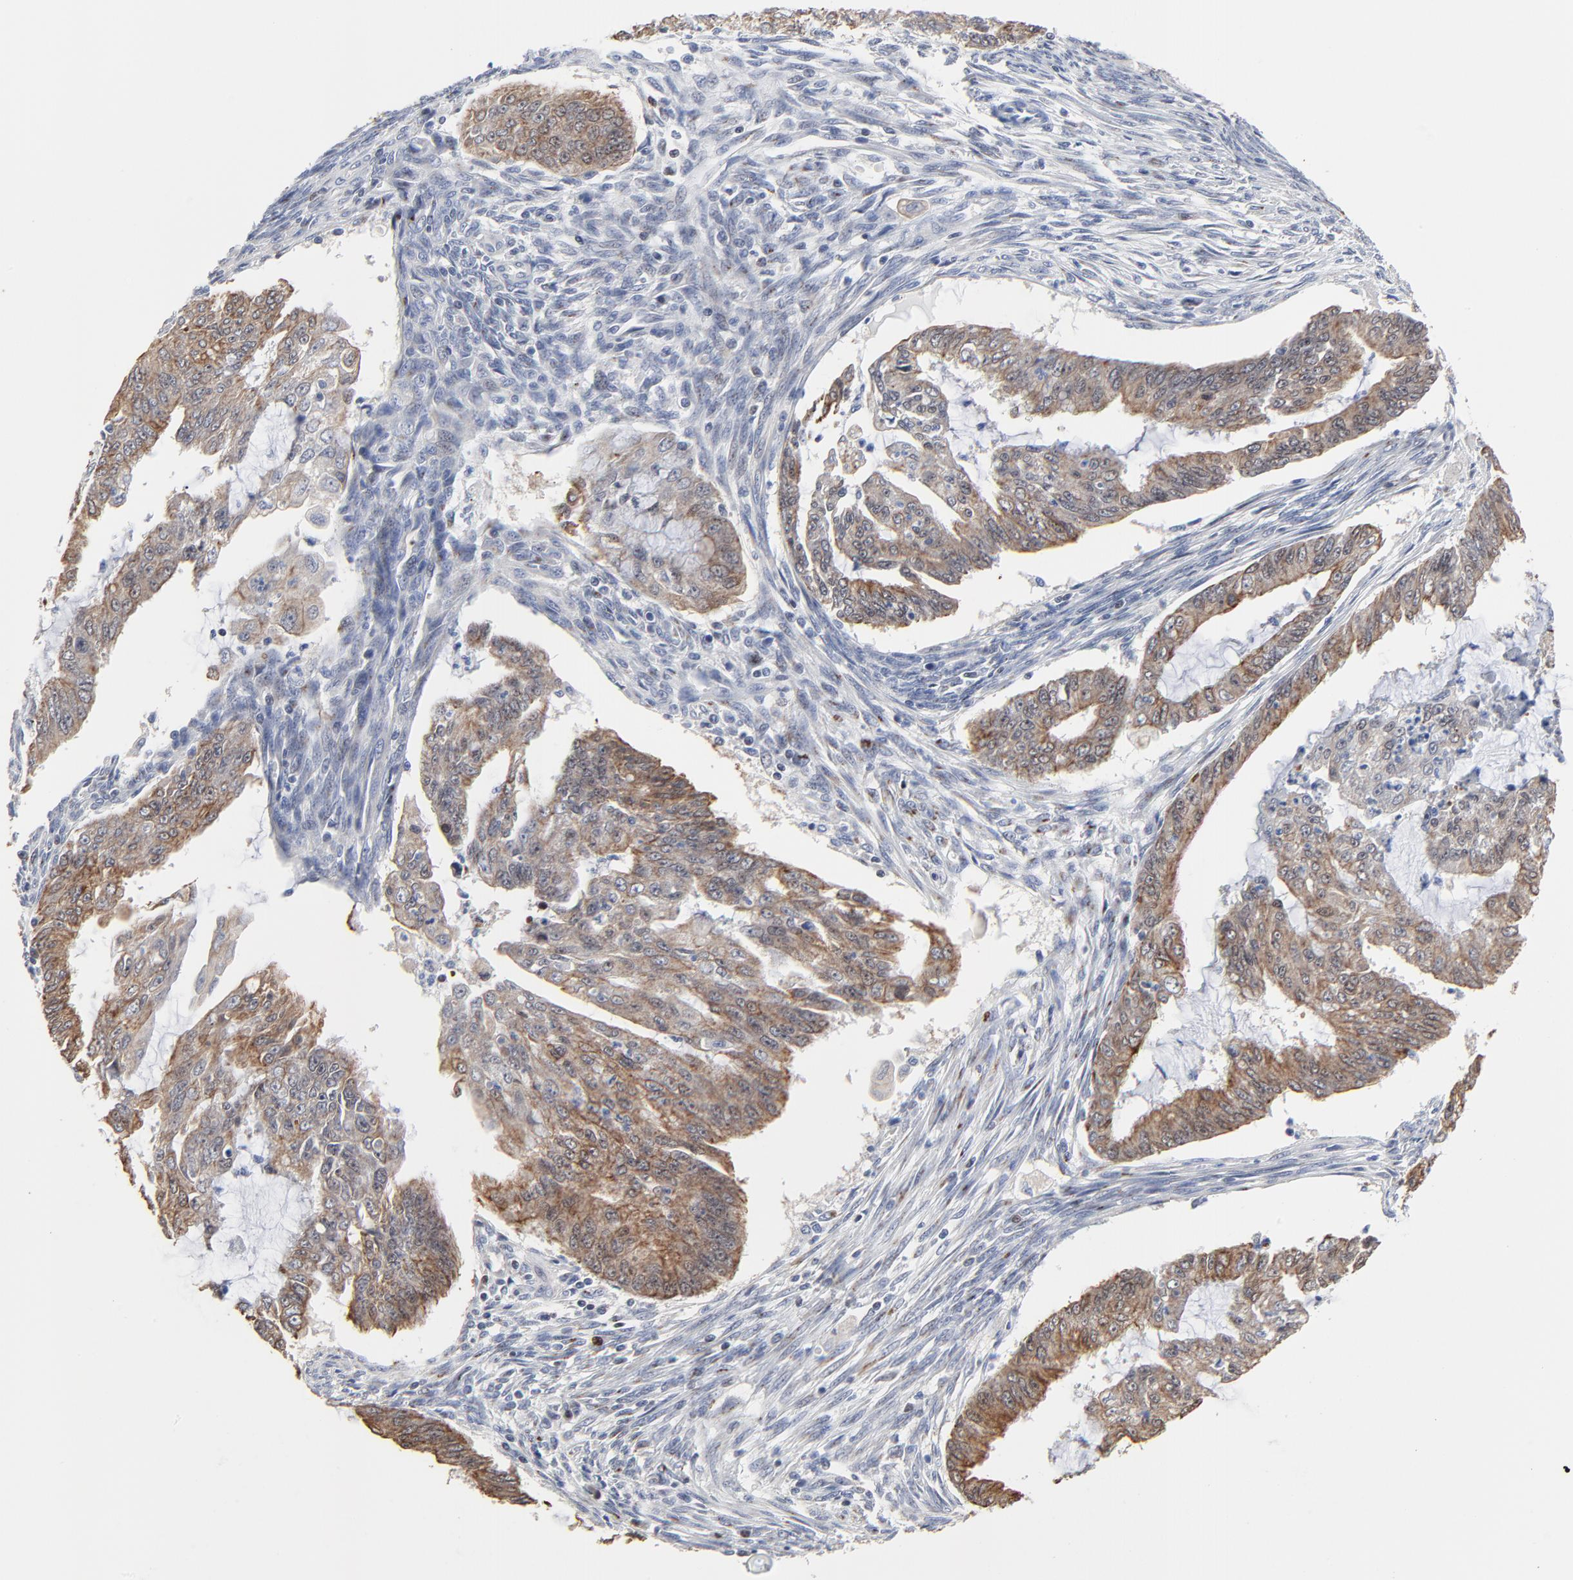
{"staining": {"intensity": "moderate", "quantity": ">75%", "location": "cytoplasmic/membranous"}, "tissue": "endometrial cancer", "cell_type": "Tumor cells", "image_type": "cancer", "snomed": [{"axis": "morphology", "description": "Adenocarcinoma, NOS"}, {"axis": "topography", "description": "Endometrium"}], "caption": "IHC of adenocarcinoma (endometrial) shows medium levels of moderate cytoplasmic/membranous staining in about >75% of tumor cells.", "gene": "LNX1", "patient": {"sex": "female", "age": 75}}